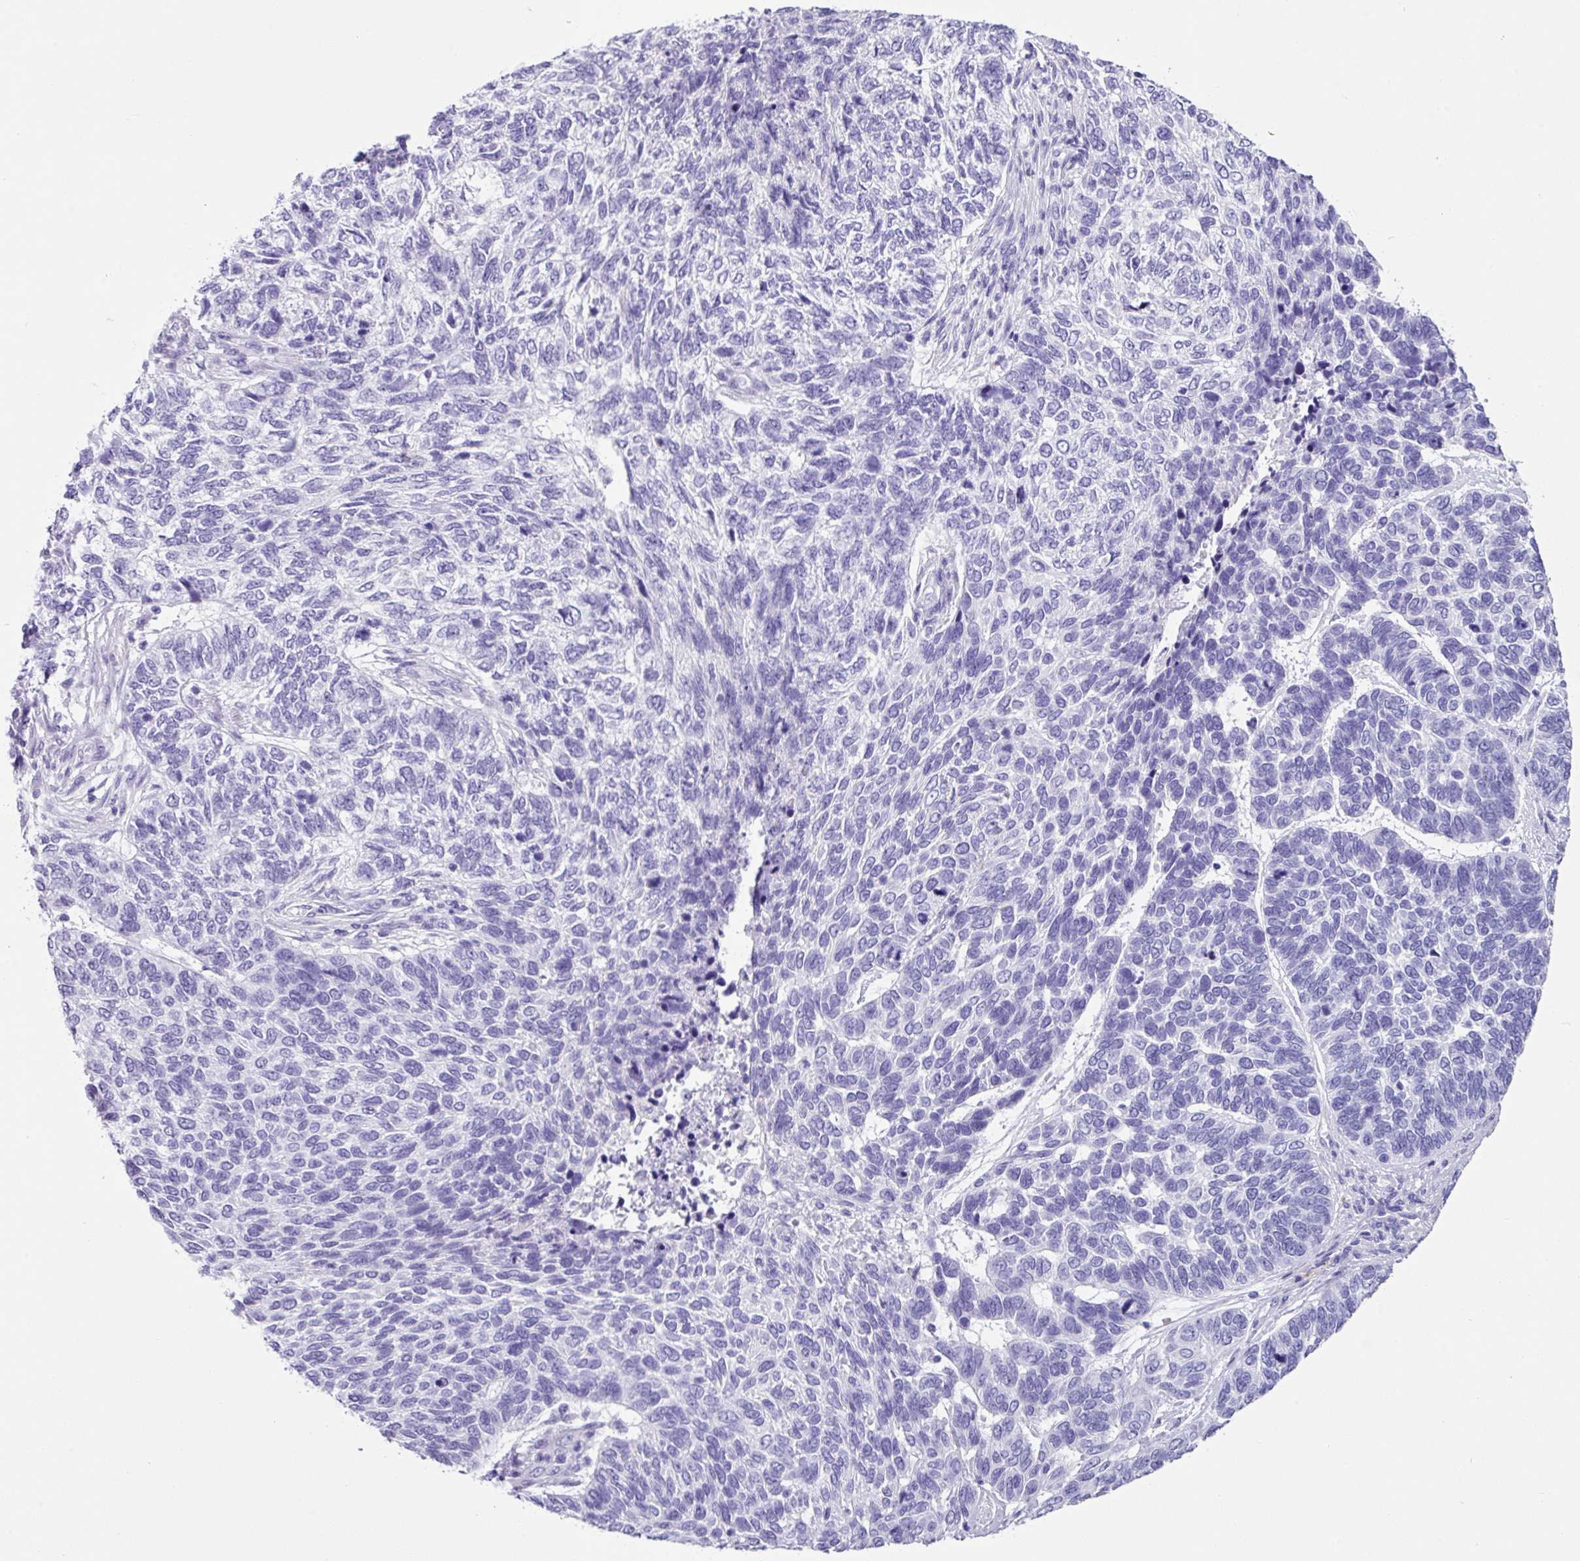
{"staining": {"intensity": "negative", "quantity": "none", "location": "none"}, "tissue": "skin cancer", "cell_type": "Tumor cells", "image_type": "cancer", "snomed": [{"axis": "morphology", "description": "Basal cell carcinoma"}, {"axis": "topography", "description": "Skin"}], "caption": "Basal cell carcinoma (skin) was stained to show a protein in brown. There is no significant staining in tumor cells. (DAB (3,3'-diaminobenzidine) immunohistochemistry with hematoxylin counter stain).", "gene": "ZG16", "patient": {"sex": "female", "age": 65}}